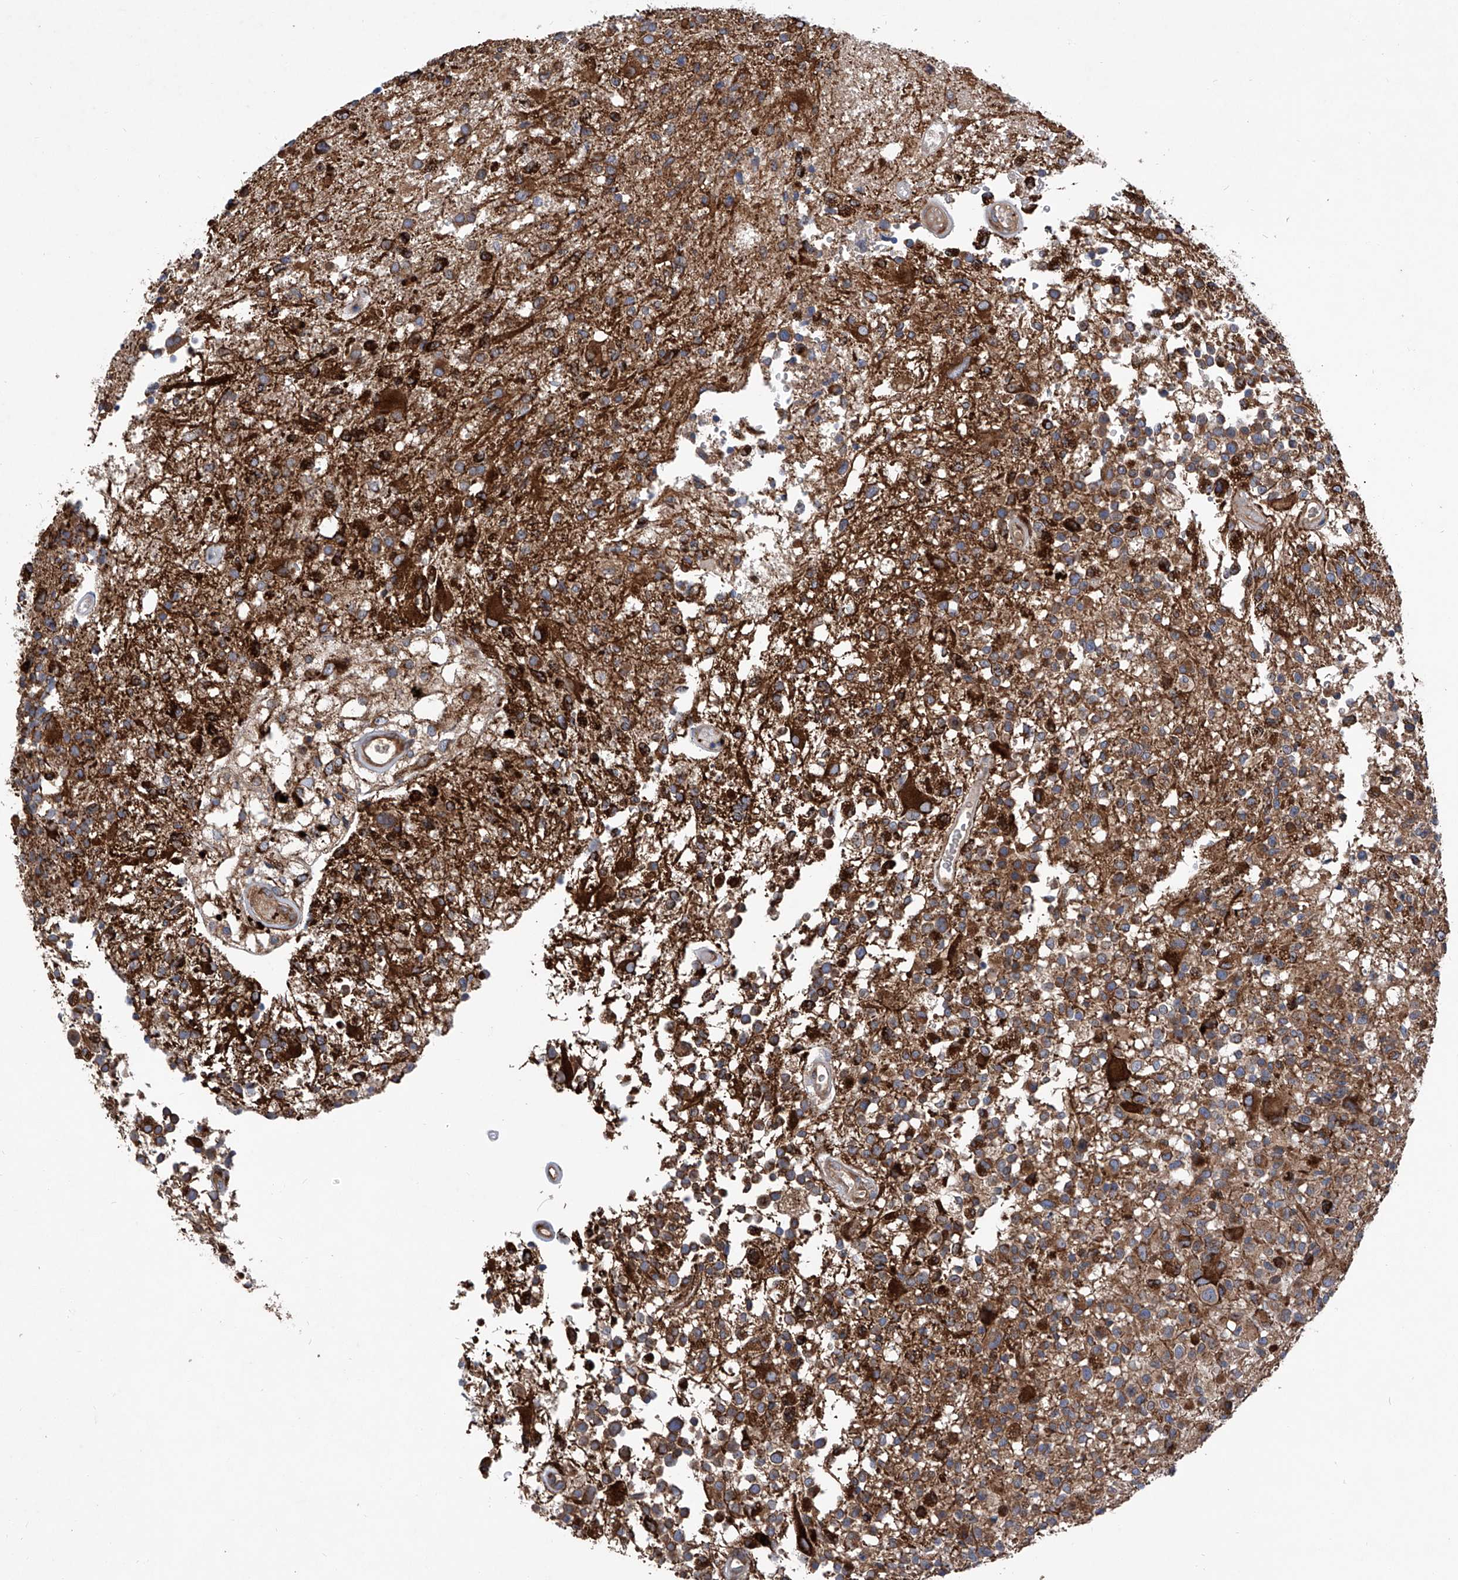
{"staining": {"intensity": "moderate", "quantity": ">75%", "location": "cytoplasmic/membranous"}, "tissue": "glioma", "cell_type": "Tumor cells", "image_type": "cancer", "snomed": [{"axis": "morphology", "description": "Glioma, malignant, High grade"}, {"axis": "morphology", "description": "Glioblastoma, NOS"}, {"axis": "topography", "description": "Brain"}], "caption": "Immunohistochemical staining of human glioblastoma demonstrates medium levels of moderate cytoplasmic/membranous staining in approximately >75% of tumor cells.", "gene": "ASCC3", "patient": {"sex": "male", "age": 60}}